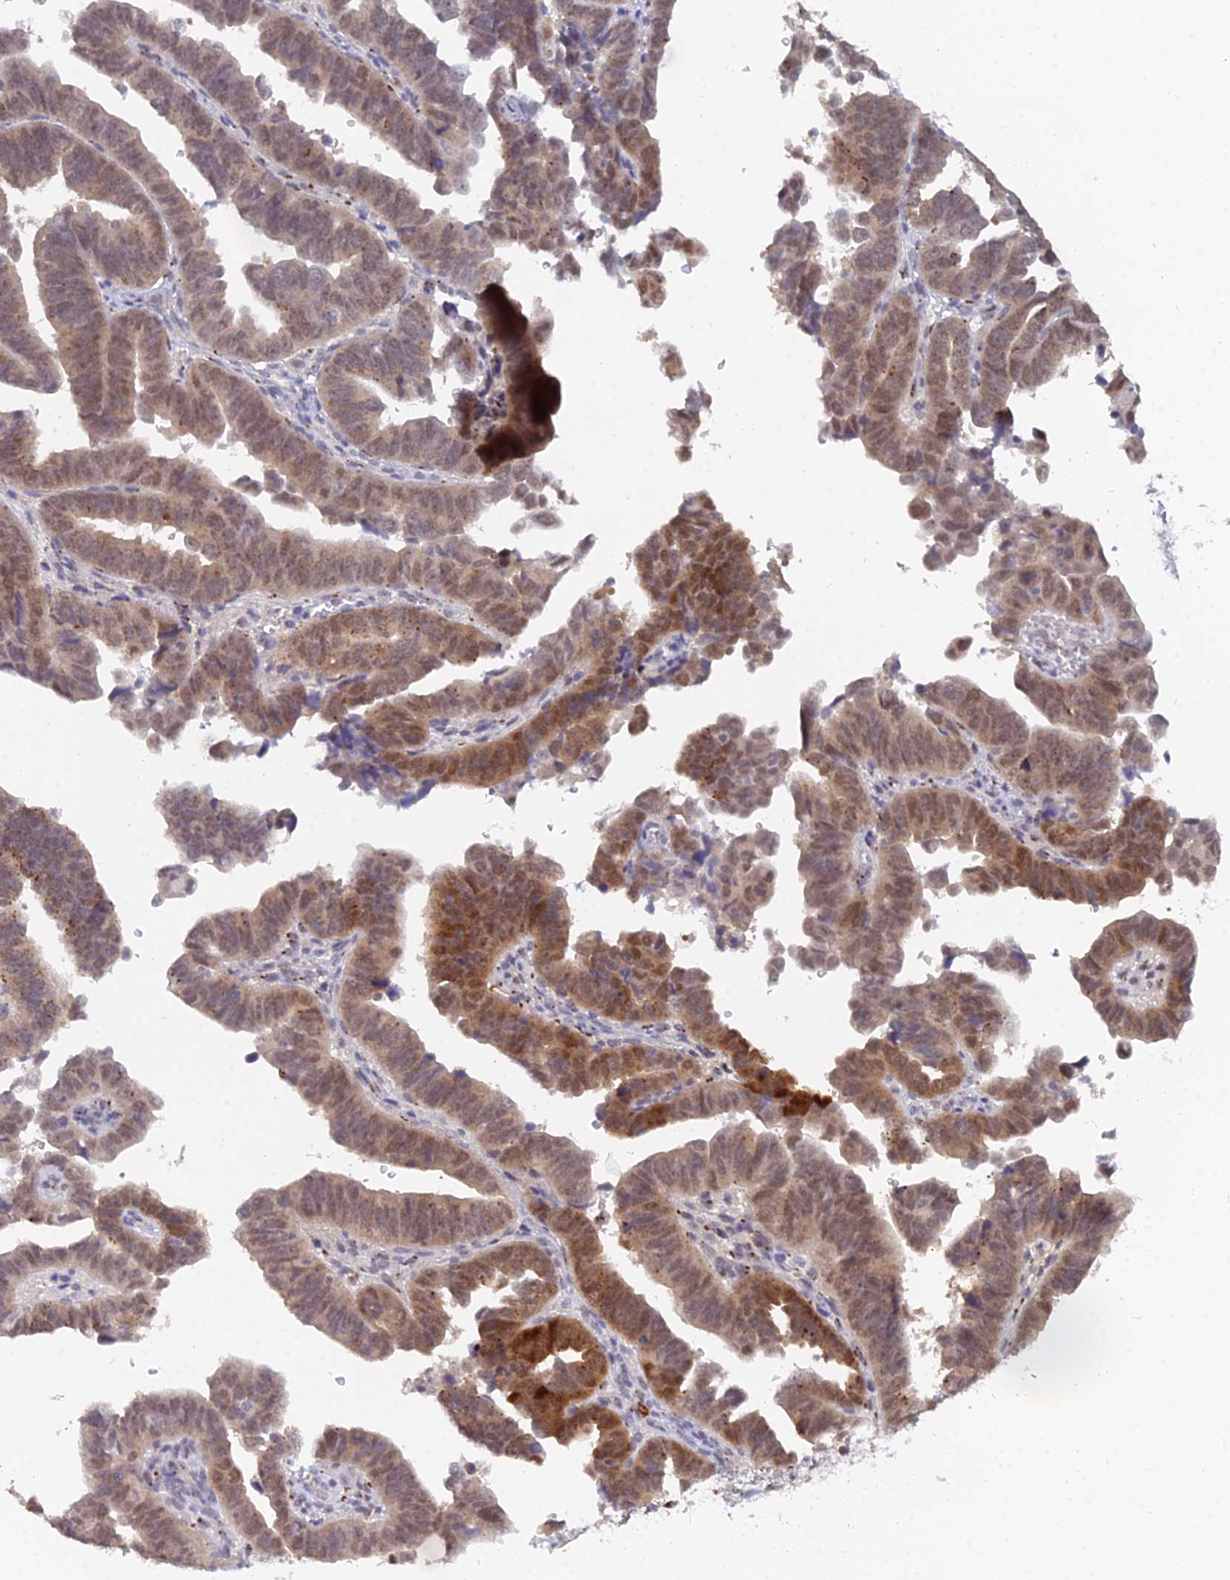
{"staining": {"intensity": "moderate", "quantity": ">75%", "location": "cytoplasmic/membranous,nuclear"}, "tissue": "endometrial cancer", "cell_type": "Tumor cells", "image_type": "cancer", "snomed": [{"axis": "morphology", "description": "Adenocarcinoma, NOS"}, {"axis": "topography", "description": "Endometrium"}], "caption": "A high-resolution histopathology image shows IHC staining of endometrial cancer (adenocarcinoma), which reveals moderate cytoplasmic/membranous and nuclear expression in about >75% of tumor cells. The staining was performed using DAB, with brown indicating positive protein expression. Nuclei are stained blue with hematoxylin.", "gene": "THOC3", "patient": {"sex": "female", "age": 75}}